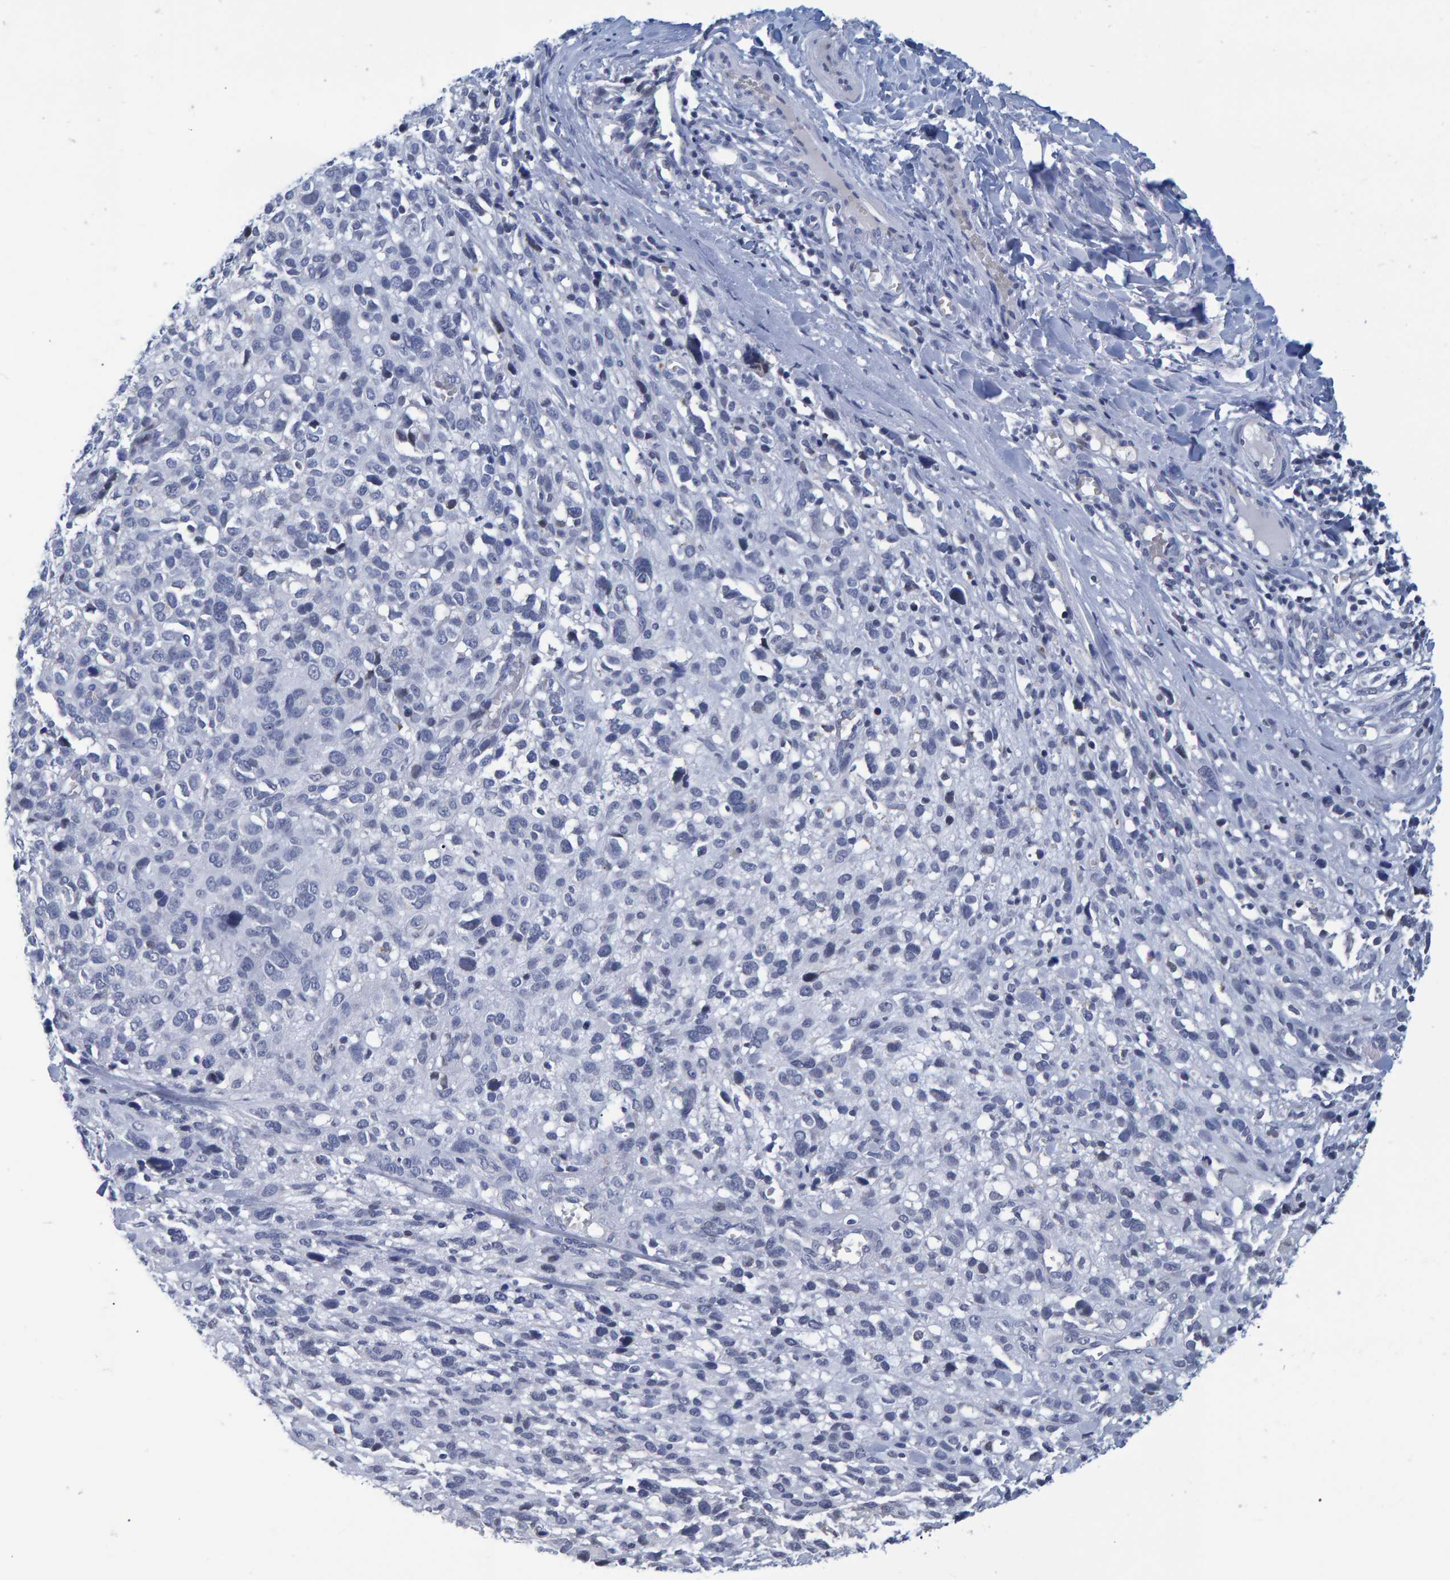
{"staining": {"intensity": "negative", "quantity": "none", "location": "none"}, "tissue": "melanoma", "cell_type": "Tumor cells", "image_type": "cancer", "snomed": [{"axis": "morphology", "description": "Malignant melanoma, NOS"}, {"axis": "topography", "description": "Skin"}], "caption": "High power microscopy histopathology image of an immunohistochemistry image of malignant melanoma, revealing no significant staining in tumor cells.", "gene": "PROCA1", "patient": {"sex": "female", "age": 55}}